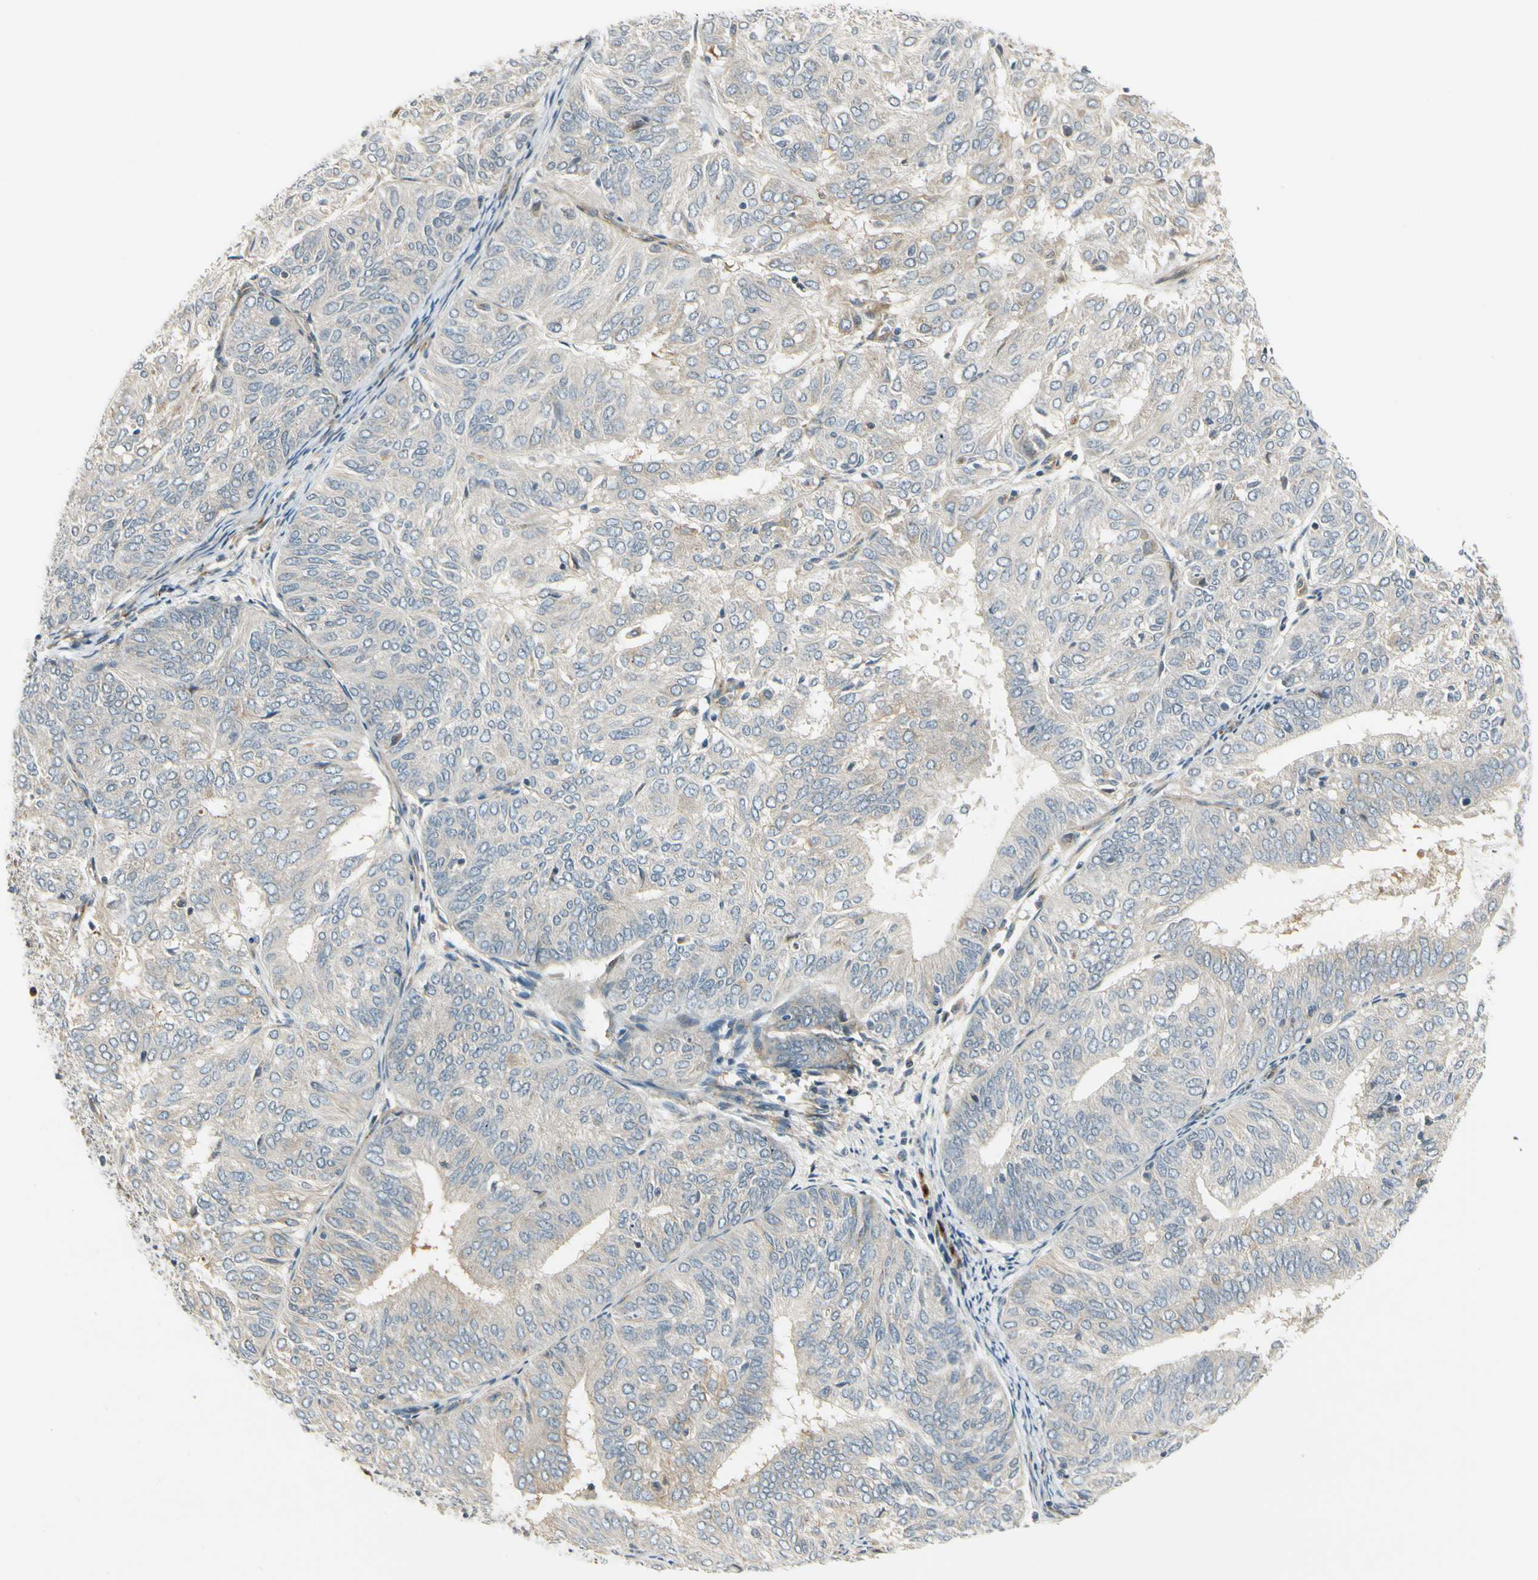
{"staining": {"intensity": "weak", "quantity": ">75%", "location": "cytoplasmic/membranous"}, "tissue": "endometrial cancer", "cell_type": "Tumor cells", "image_type": "cancer", "snomed": [{"axis": "morphology", "description": "Adenocarcinoma, NOS"}, {"axis": "topography", "description": "Uterus"}], "caption": "Weak cytoplasmic/membranous protein positivity is appreciated in approximately >75% of tumor cells in endometrial cancer.", "gene": "MANSC1", "patient": {"sex": "female", "age": 60}}